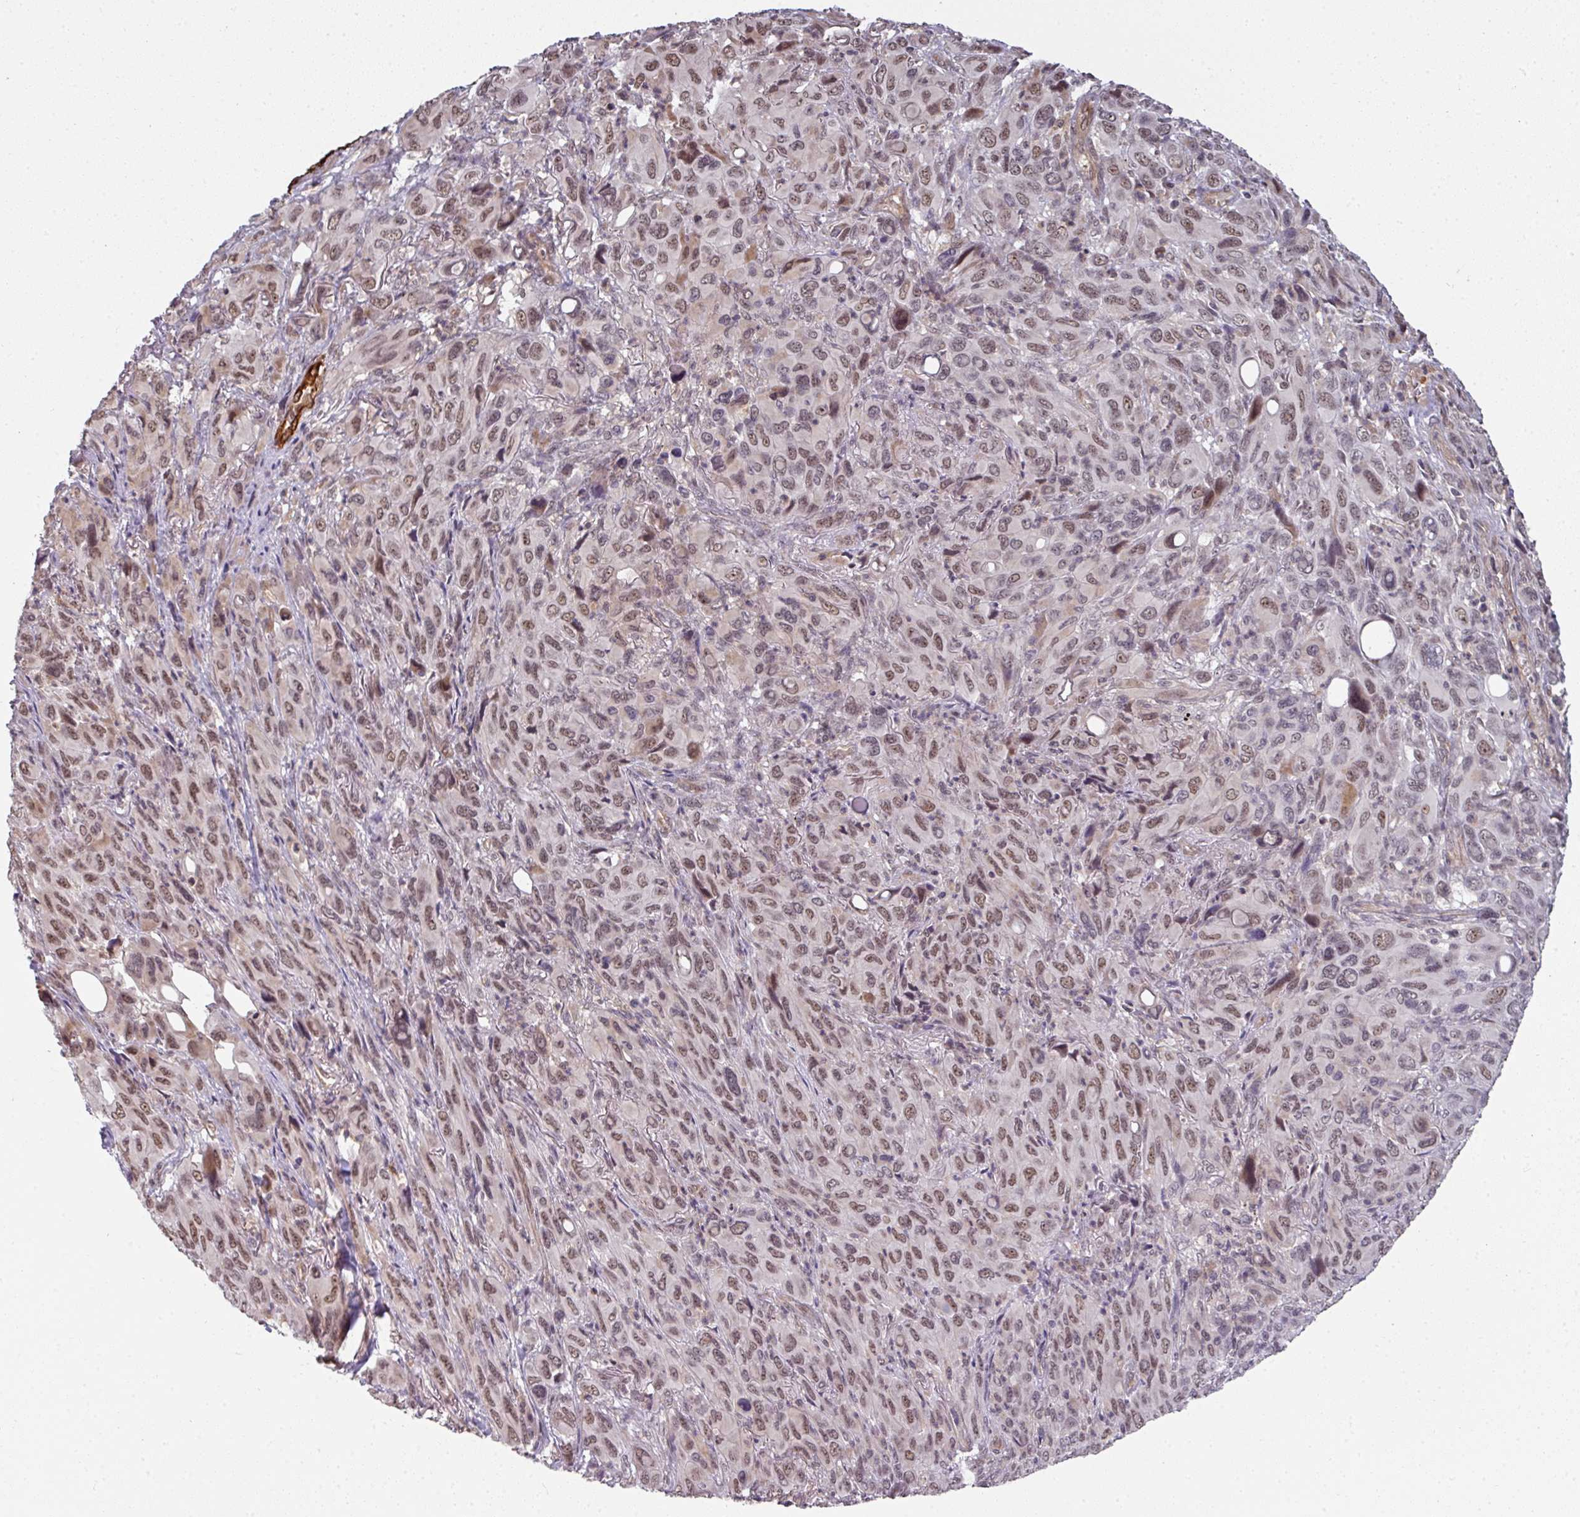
{"staining": {"intensity": "moderate", "quantity": "25%-75%", "location": "nuclear"}, "tissue": "melanoma", "cell_type": "Tumor cells", "image_type": "cancer", "snomed": [{"axis": "morphology", "description": "Malignant melanoma, Metastatic site"}, {"axis": "topography", "description": "Lung"}], "caption": "Human malignant melanoma (metastatic site) stained with a brown dye reveals moderate nuclear positive positivity in about 25%-75% of tumor cells.", "gene": "GTF2H3", "patient": {"sex": "male", "age": 48}}